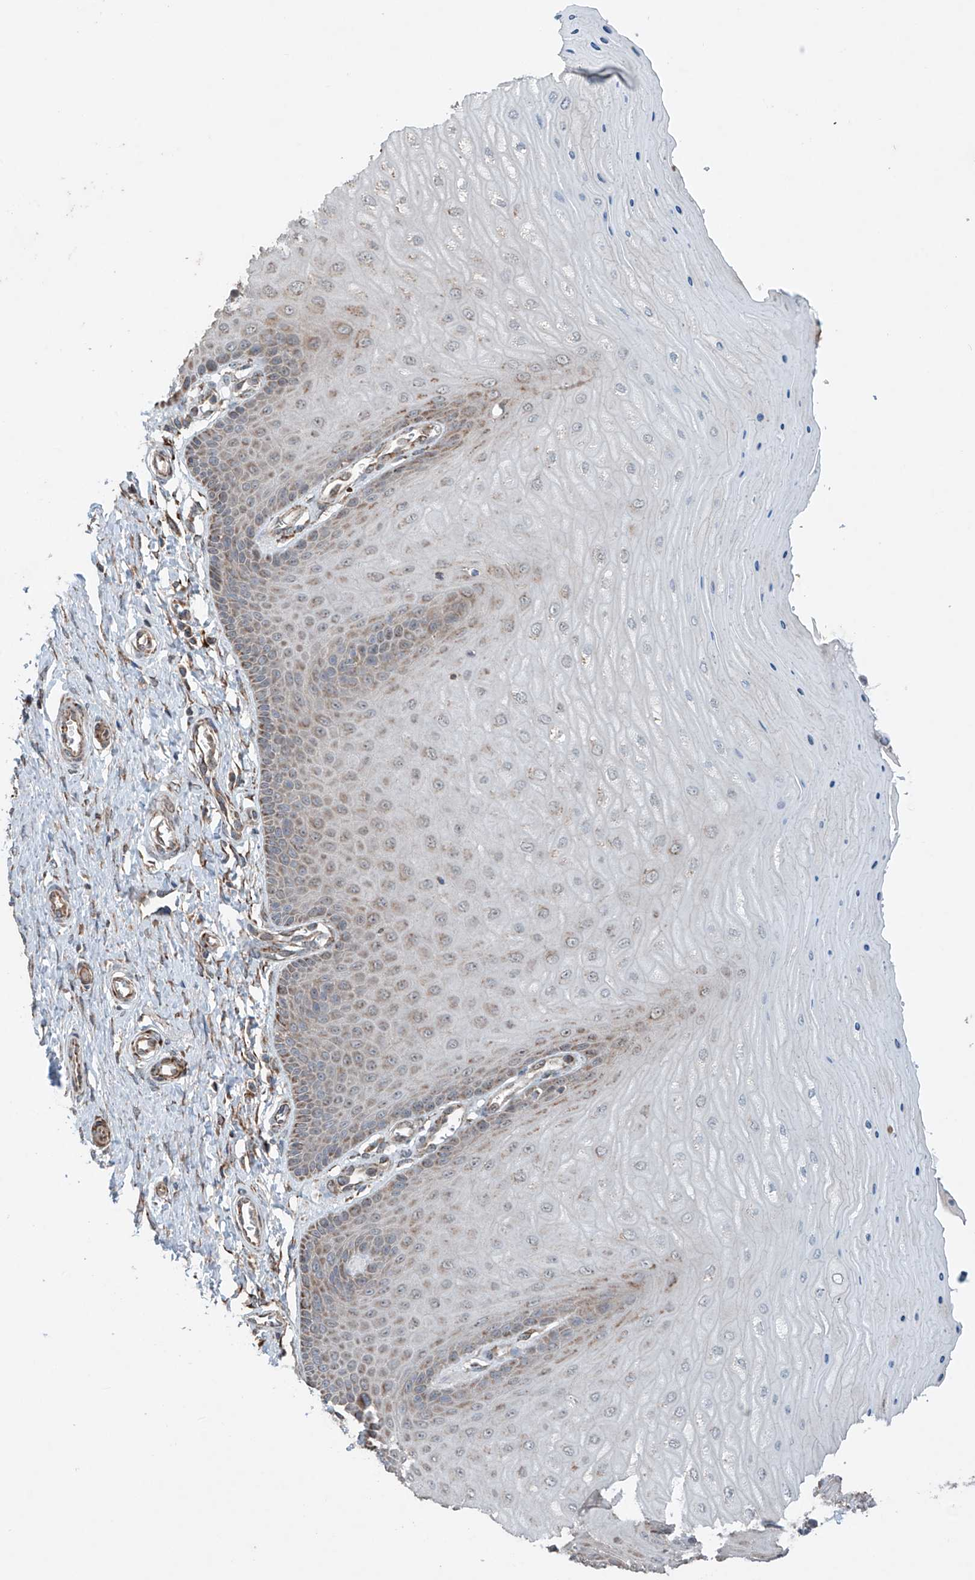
{"staining": {"intensity": "weak", "quantity": "25%-75%", "location": "cytoplasmic/membranous"}, "tissue": "cervix", "cell_type": "Glandular cells", "image_type": "normal", "snomed": [{"axis": "morphology", "description": "Normal tissue, NOS"}, {"axis": "topography", "description": "Cervix"}], "caption": "This is a histology image of IHC staining of unremarkable cervix, which shows weak expression in the cytoplasmic/membranous of glandular cells.", "gene": "SAMD3", "patient": {"sex": "female", "age": 55}}